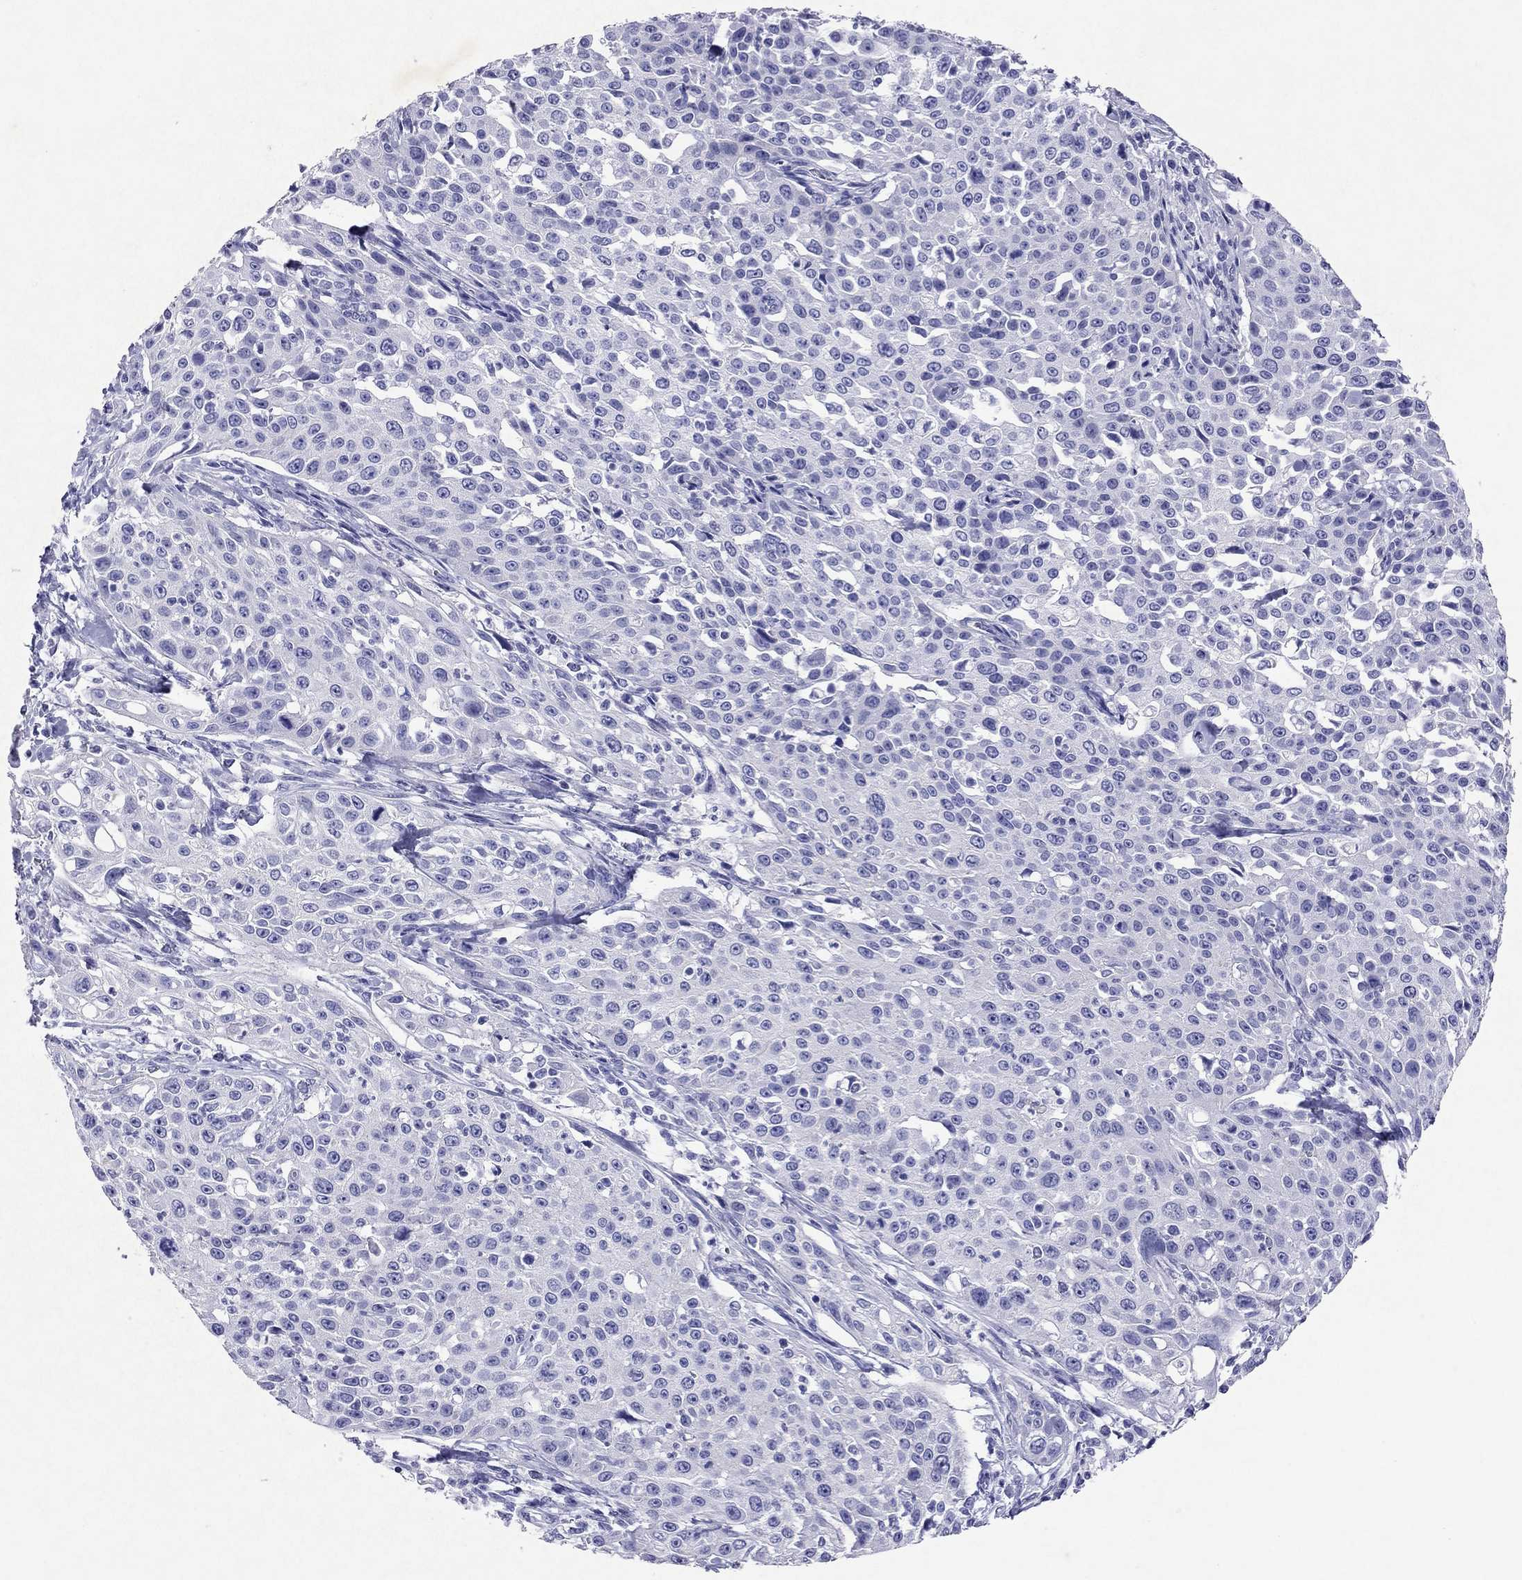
{"staining": {"intensity": "negative", "quantity": "none", "location": "none"}, "tissue": "cervical cancer", "cell_type": "Tumor cells", "image_type": "cancer", "snomed": [{"axis": "morphology", "description": "Squamous cell carcinoma, NOS"}, {"axis": "topography", "description": "Cervix"}], "caption": "Immunohistochemical staining of cervical cancer (squamous cell carcinoma) reveals no significant expression in tumor cells.", "gene": "ARMC12", "patient": {"sex": "female", "age": 26}}